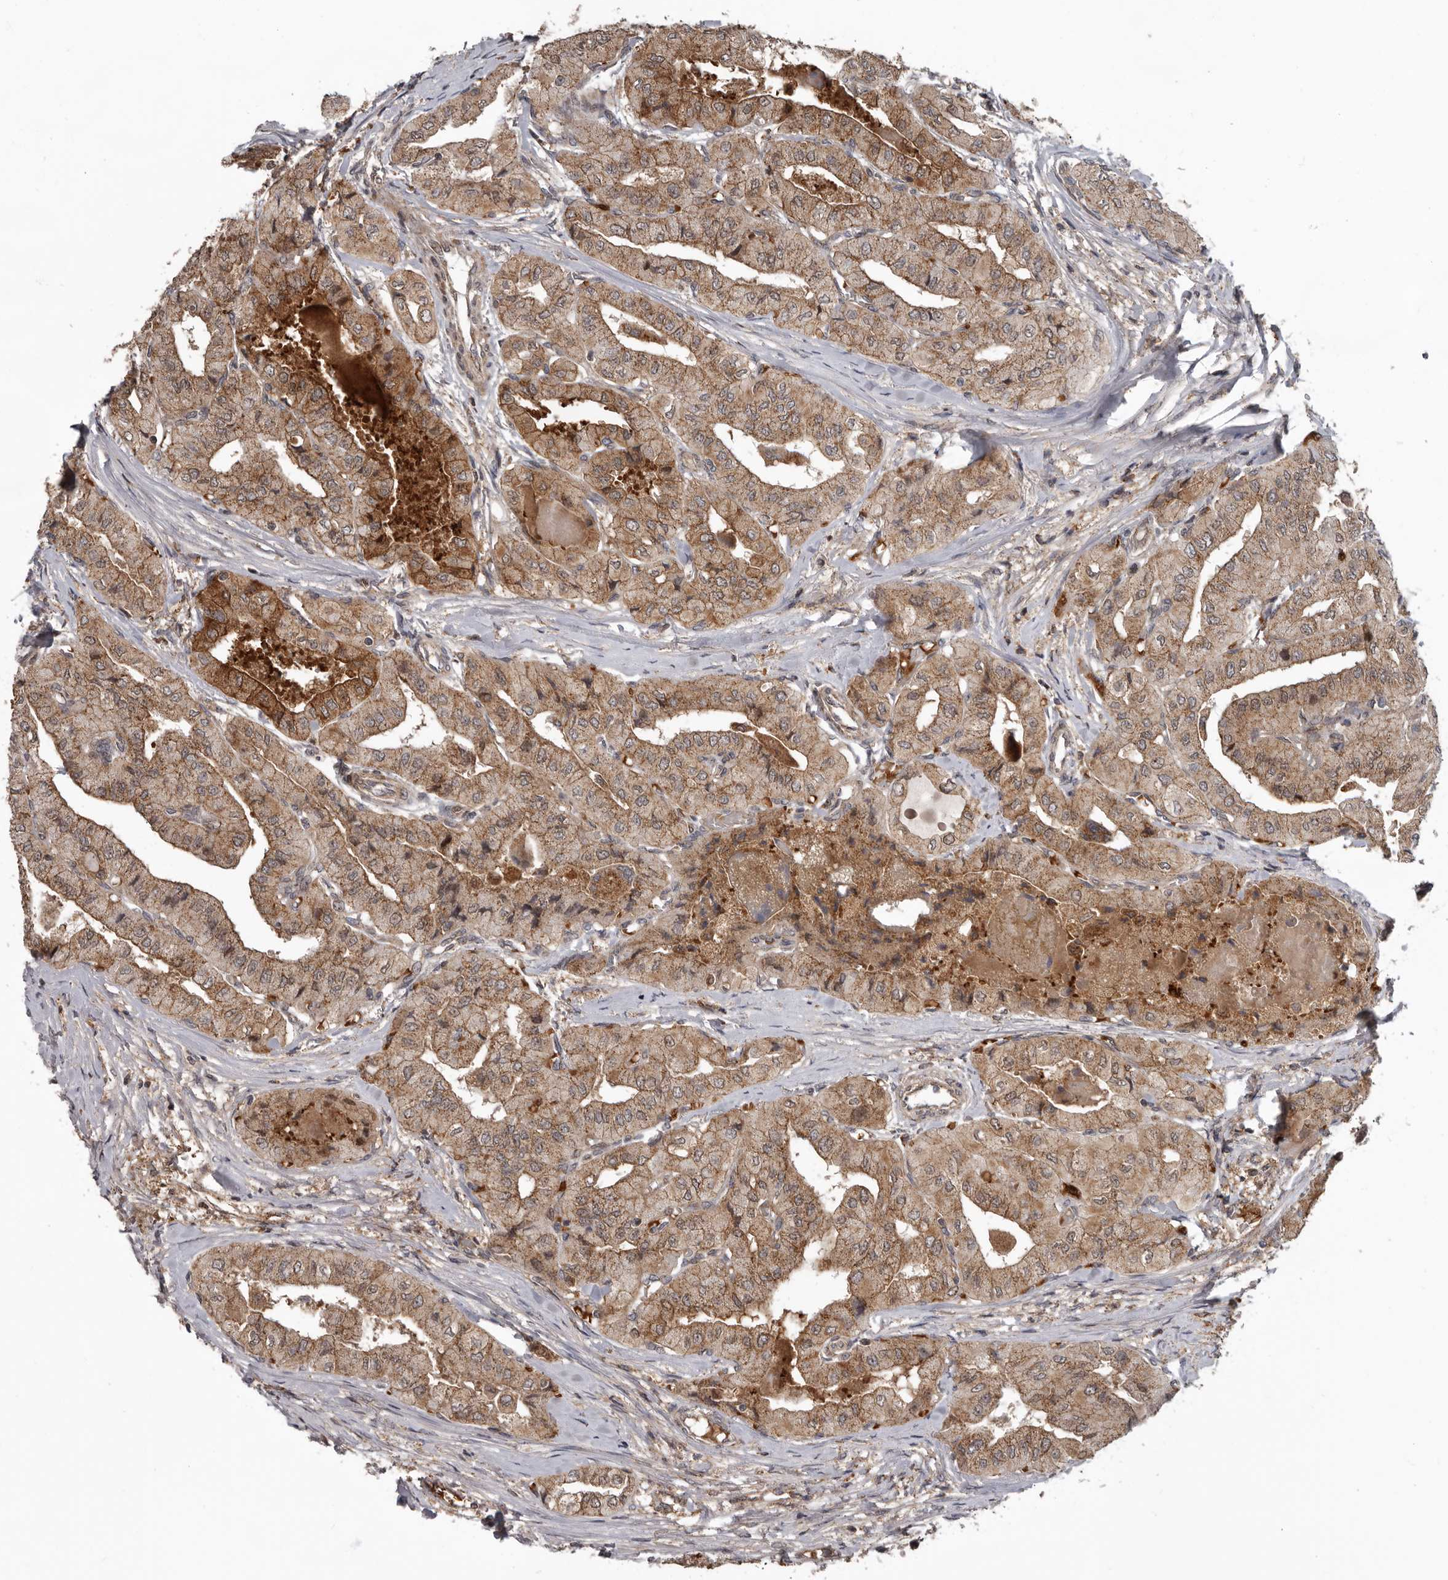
{"staining": {"intensity": "moderate", "quantity": ">75%", "location": "cytoplasmic/membranous"}, "tissue": "thyroid cancer", "cell_type": "Tumor cells", "image_type": "cancer", "snomed": [{"axis": "morphology", "description": "Papillary adenocarcinoma, NOS"}, {"axis": "topography", "description": "Thyroid gland"}], "caption": "Immunohistochemical staining of human thyroid papillary adenocarcinoma displays medium levels of moderate cytoplasmic/membranous expression in about >75% of tumor cells. The staining was performed using DAB, with brown indicating positive protein expression. Nuclei are stained blue with hematoxylin.", "gene": "FGFR4", "patient": {"sex": "female", "age": 59}}